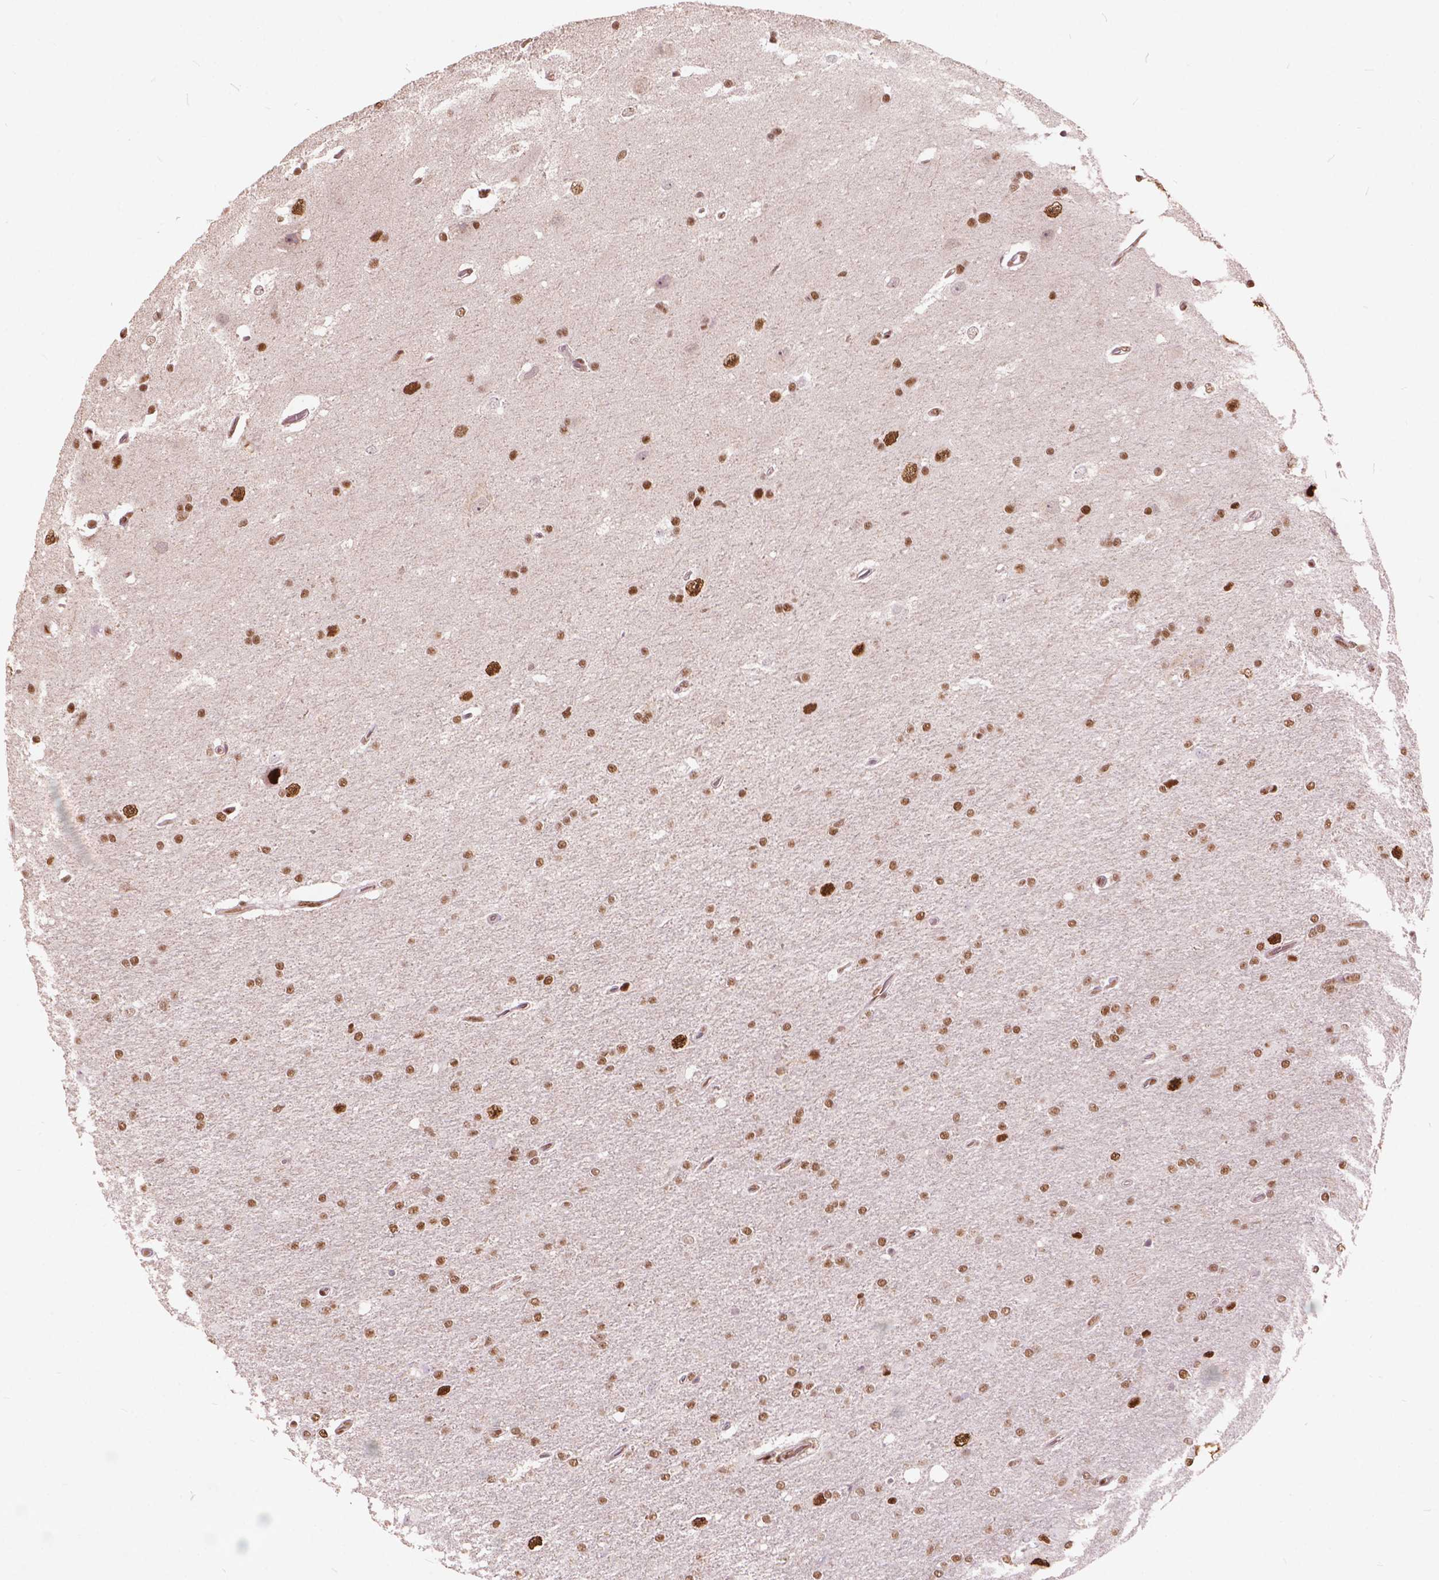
{"staining": {"intensity": "moderate", "quantity": ">75%", "location": "nuclear"}, "tissue": "glioma", "cell_type": "Tumor cells", "image_type": "cancer", "snomed": [{"axis": "morphology", "description": "Glioma, malignant, High grade"}, {"axis": "topography", "description": "Cerebral cortex"}], "caption": "Human glioma stained with a brown dye displays moderate nuclear positive expression in approximately >75% of tumor cells.", "gene": "ANP32B", "patient": {"sex": "male", "age": 70}}